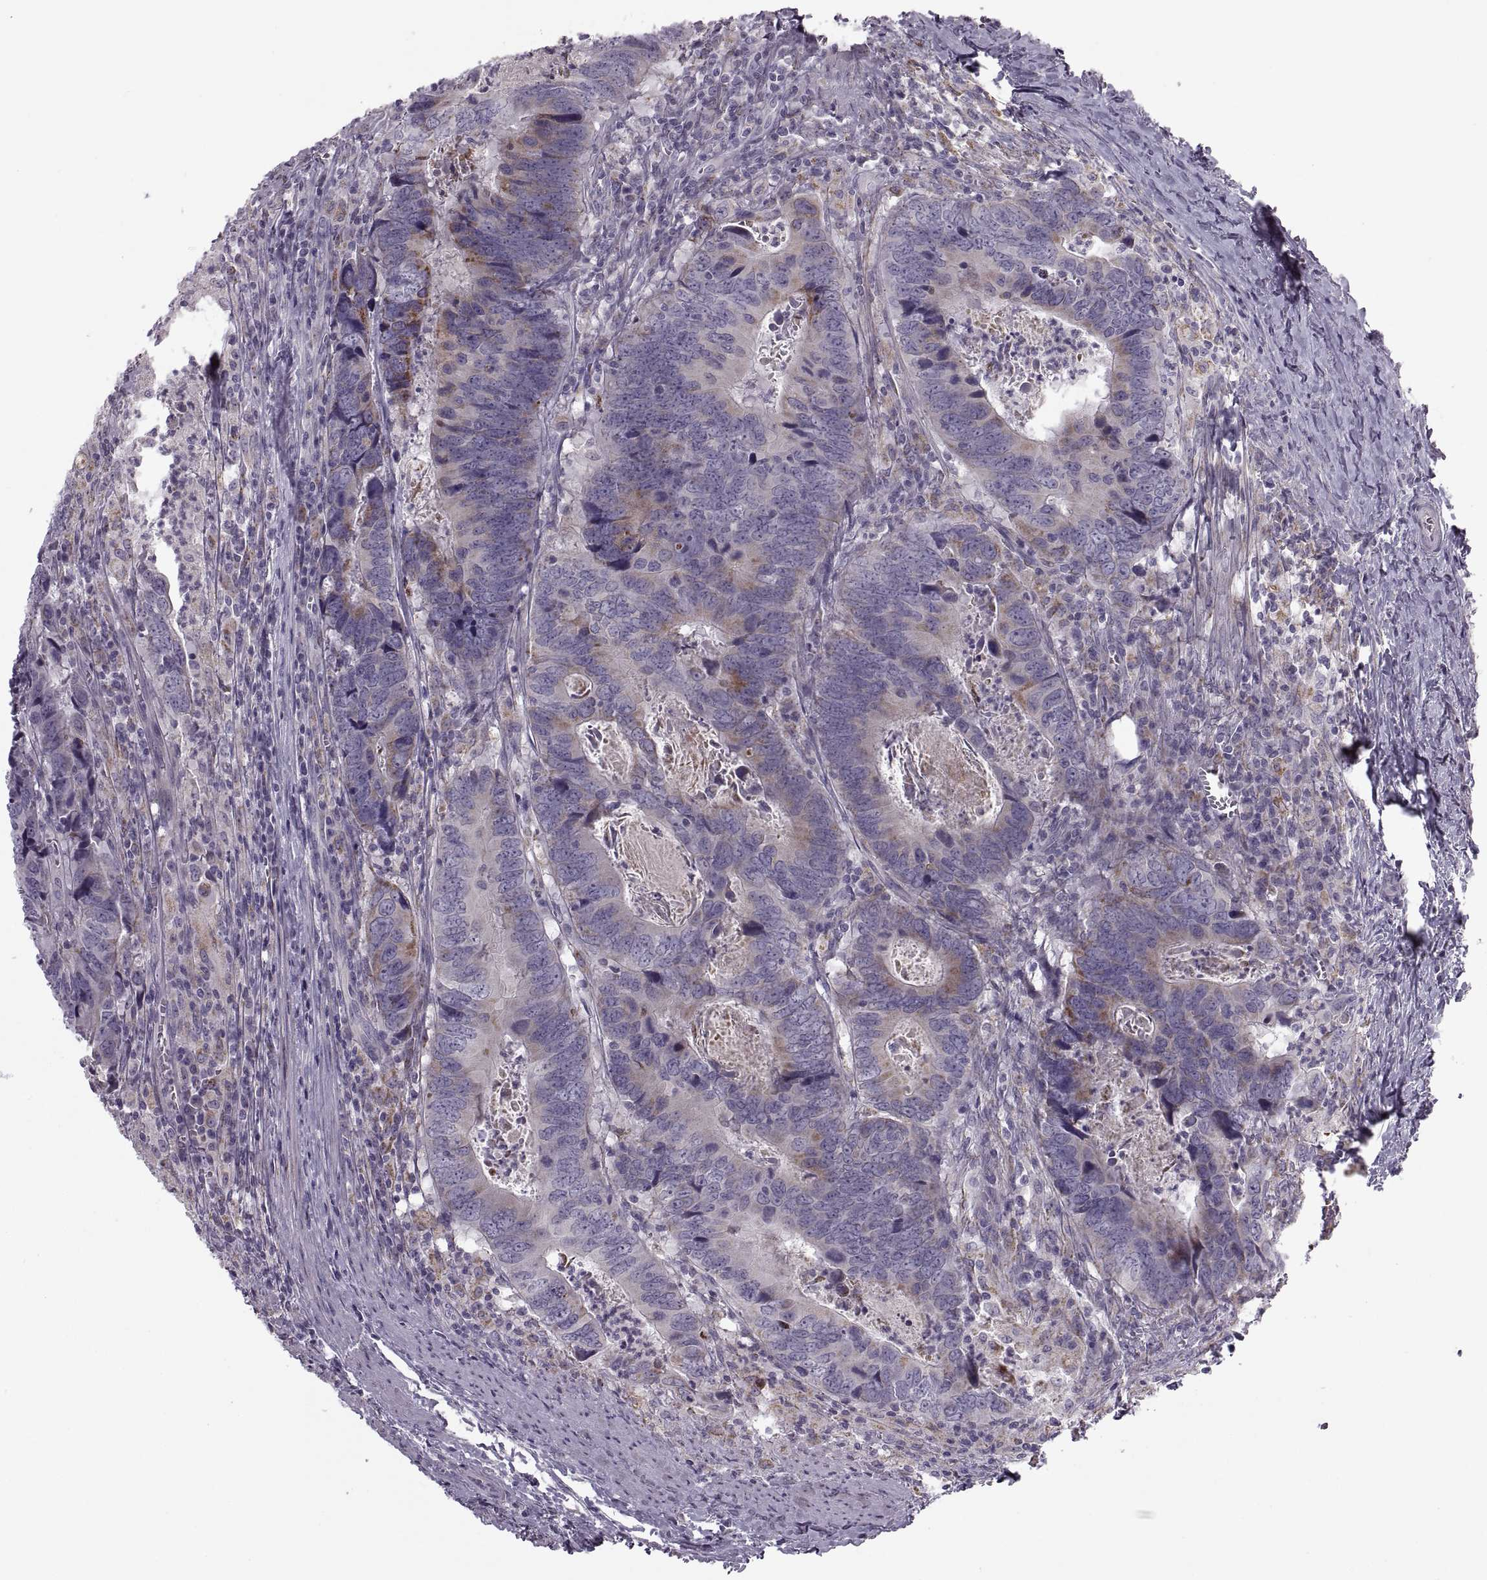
{"staining": {"intensity": "moderate", "quantity": "<25%", "location": "cytoplasmic/membranous"}, "tissue": "colorectal cancer", "cell_type": "Tumor cells", "image_type": "cancer", "snomed": [{"axis": "morphology", "description": "Adenocarcinoma, NOS"}, {"axis": "topography", "description": "Colon"}], "caption": "A brown stain shows moderate cytoplasmic/membranous positivity of a protein in colorectal cancer tumor cells.", "gene": "PIERCE1", "patient": {"sex": "female", "age": 82}}